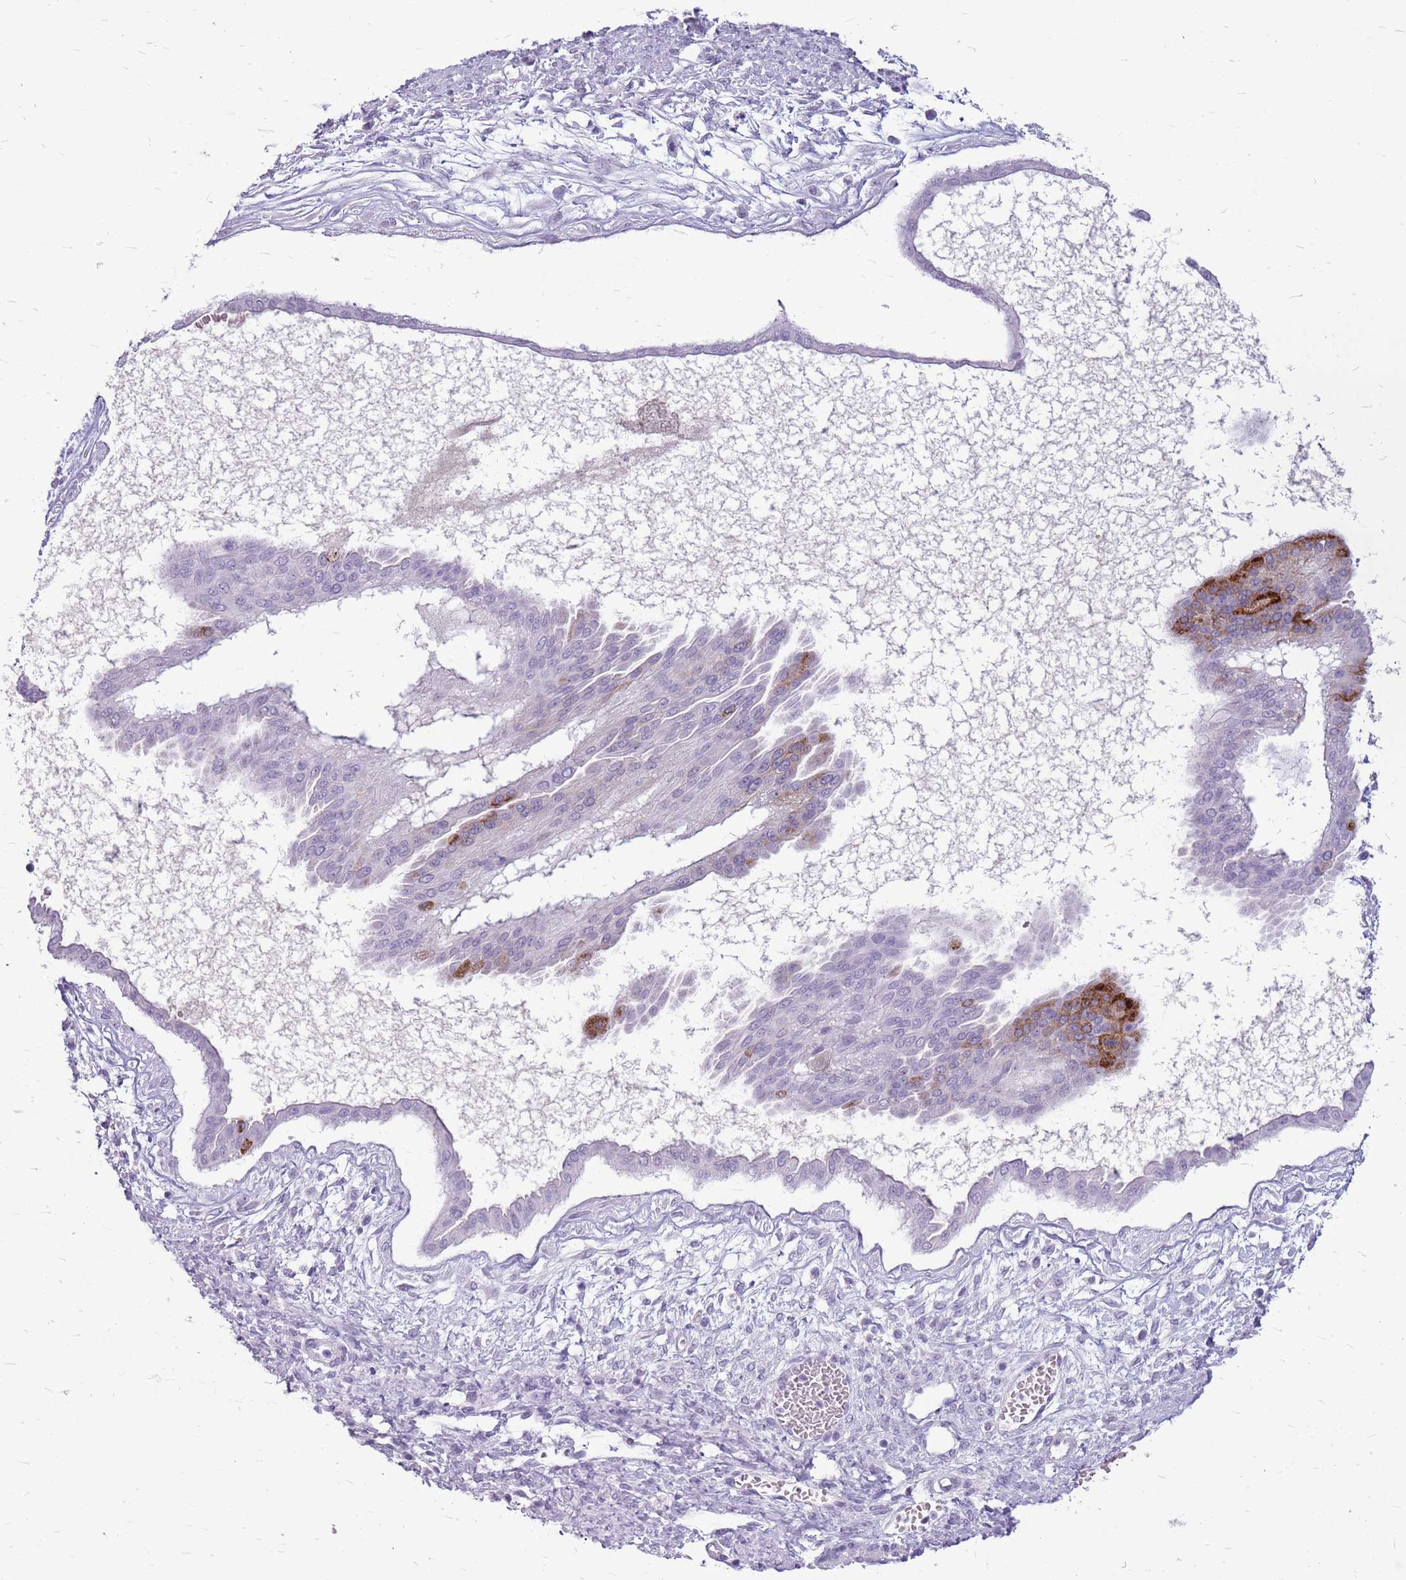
{"staining": {"intensity": "strong", "quantity": "25%-75%", "location": "cytoplasmic/membranous"}, "tissue": "ovarian cancer", "cell_type": "Tumor cells", "image_type": "cancer", "snomed": [{"axis": "morphology", "description": "Cystadenocarcinoma, mucinous, NOS"}, {"axis": "topography", "description": "Ovary"}], "caption": "Human ovarian cancer (mucinous cystadenocarcinoma) stained with a brown dye shows strong cytoplasmic/membranous positive positivity in about 25%-75% of tumor cells.", "gene": "ZNF425", "patient": {"sex": "female", "age": 73}}